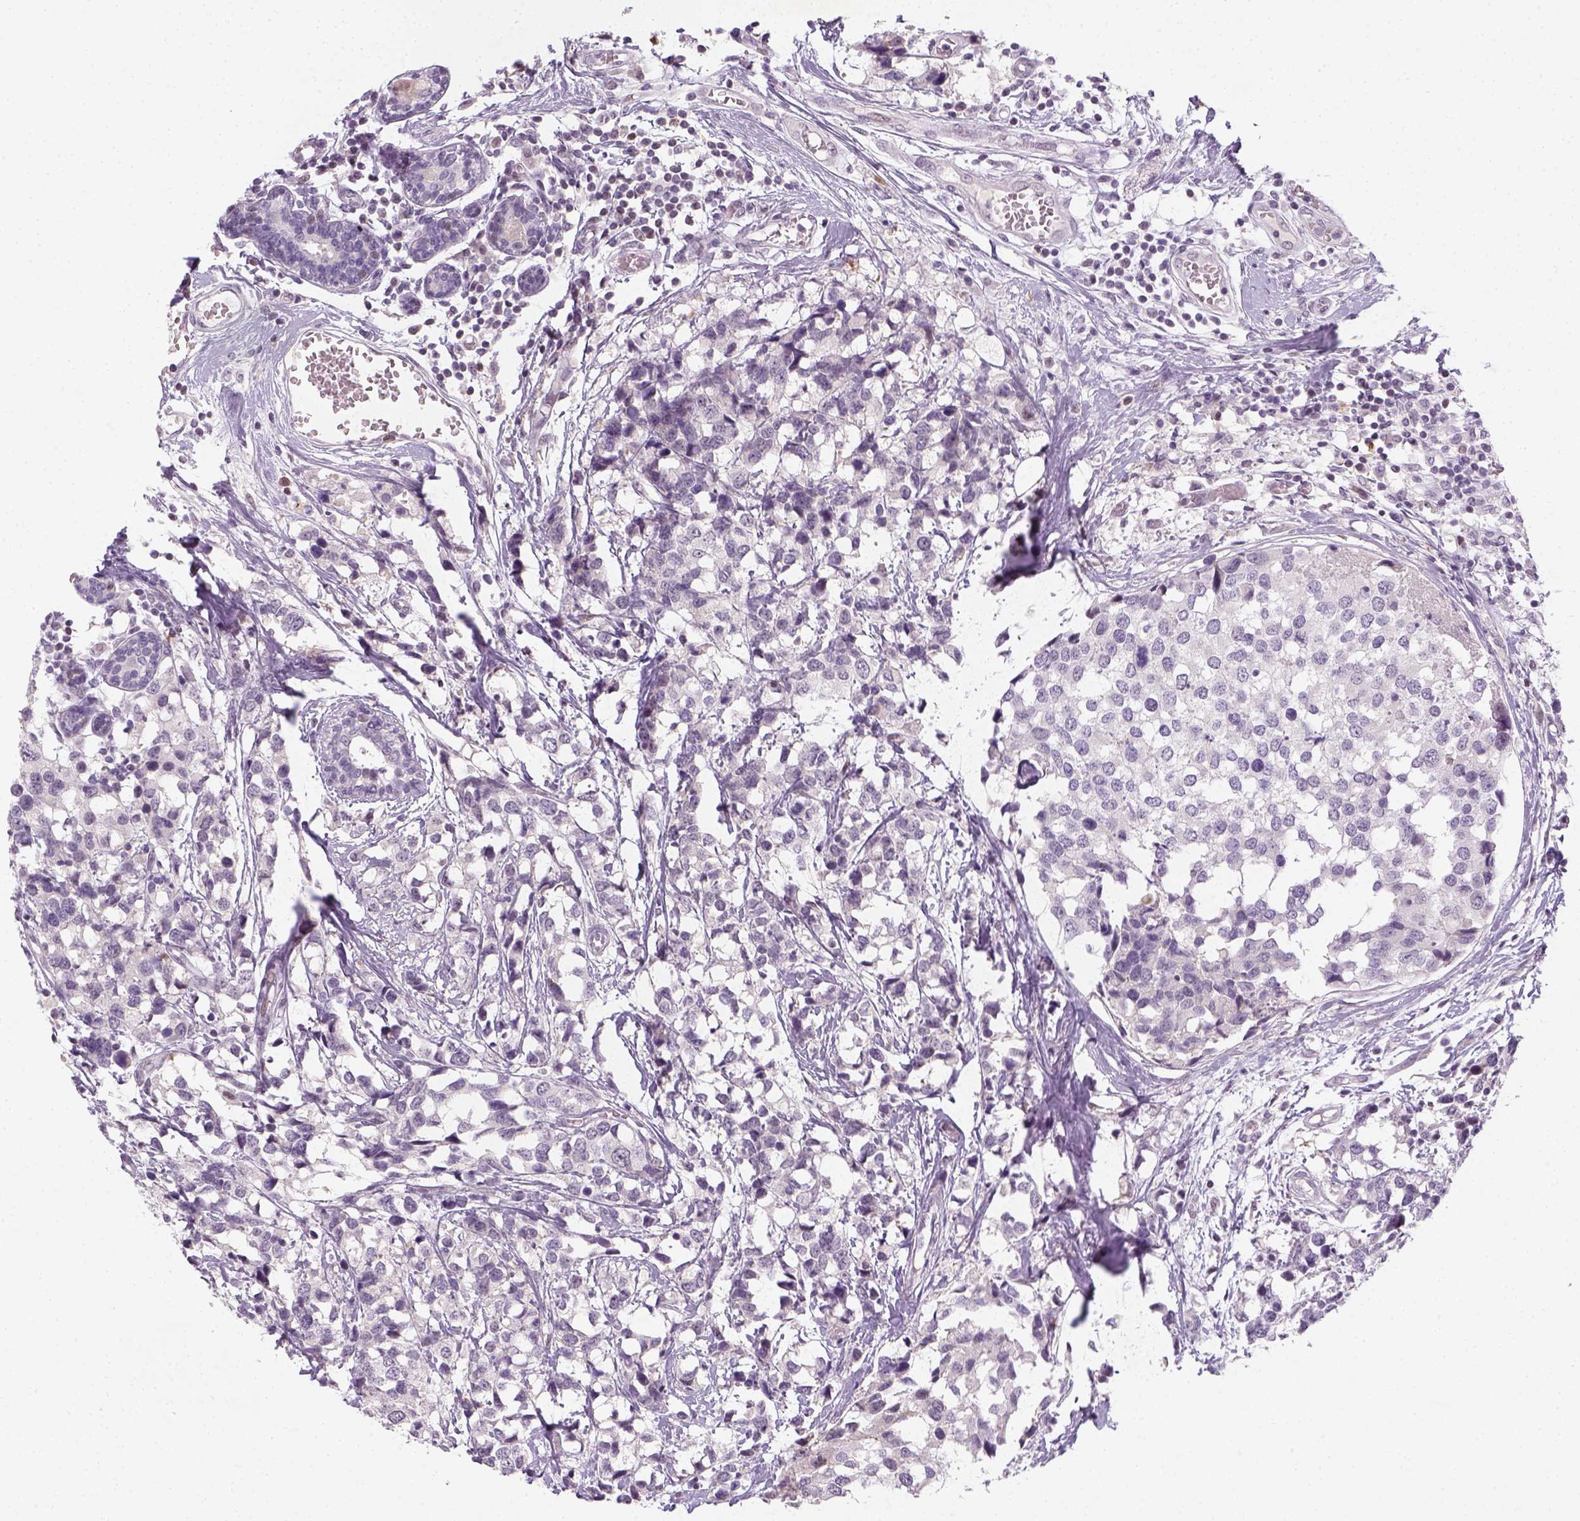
{"staining": {"intensity": "negative", "quantity": "none", "location": "none"}, "tissue": "breast cancer", "cell_type": "Tumor cells", "image_type": "cancer", "snomed": [{"axis": "morphology", "description": "Lobular carcinoma"}, {"axis": "topography", "description": "Breast"}], "caption": "The IHC histopathology image has no significant staining in tumor cells of breast lobular carcinoma tissue. (IHC, brightfield microscopy, high magnification).", "gene": "MAGEB3", "patient": {"sex": "female", "age": 59}}